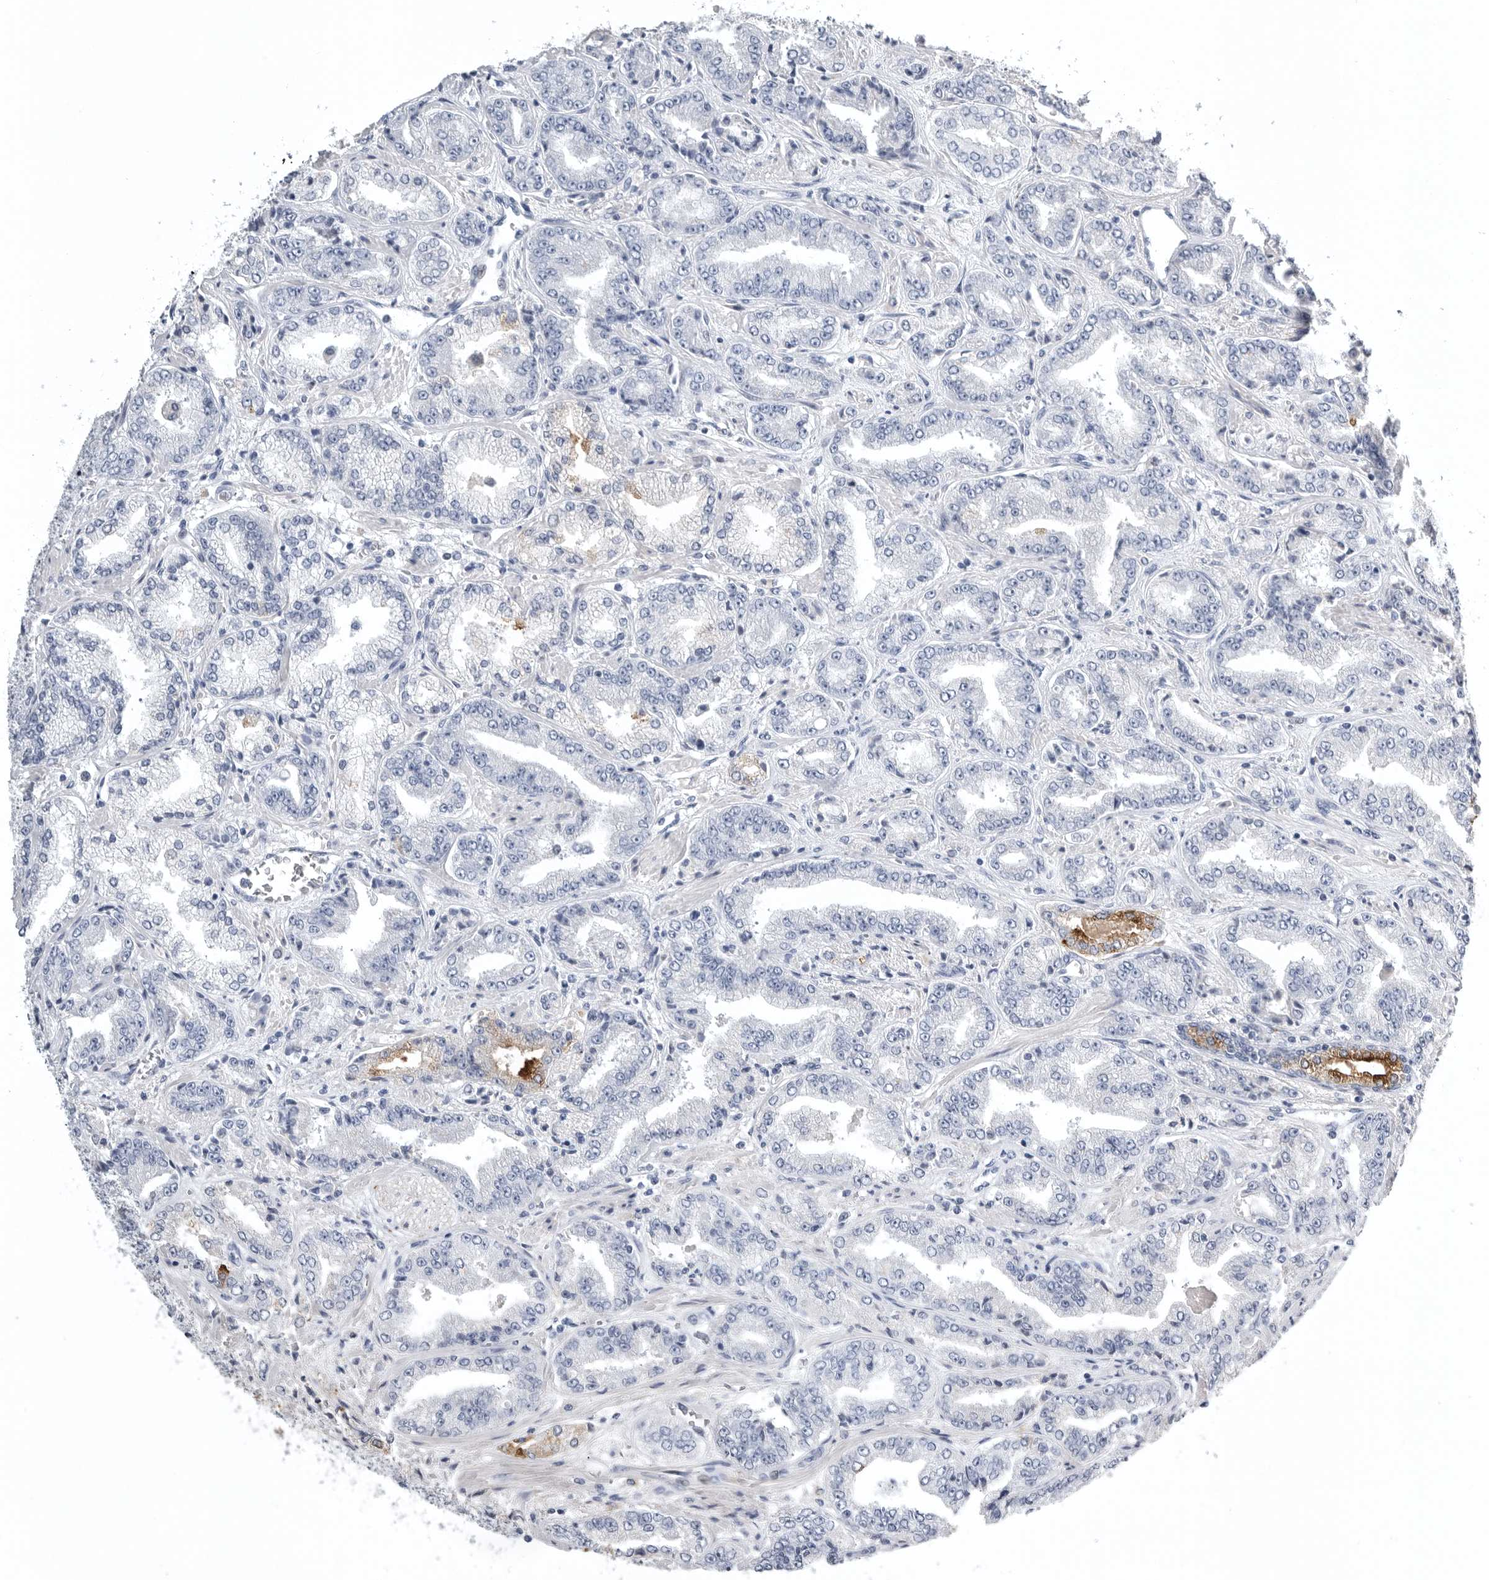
{"staining": {"intensity": "negative", "quantity": "none", "location": "none"}, "tissue": "prostate cancer", "cell_type": "Tumor cells", "image_type": "cancer", "snomed": [{"axis": "morphology", "description": "Adenocarcinoma, High grade"}, {"axis": "topography", "description": "Prostate"}], "caption": "Protein analysis of prostate cancer reveals no significant positivity in tumor cells.", "gene": "TIMP1", "patient": {"sex": "male", "age": 71}}